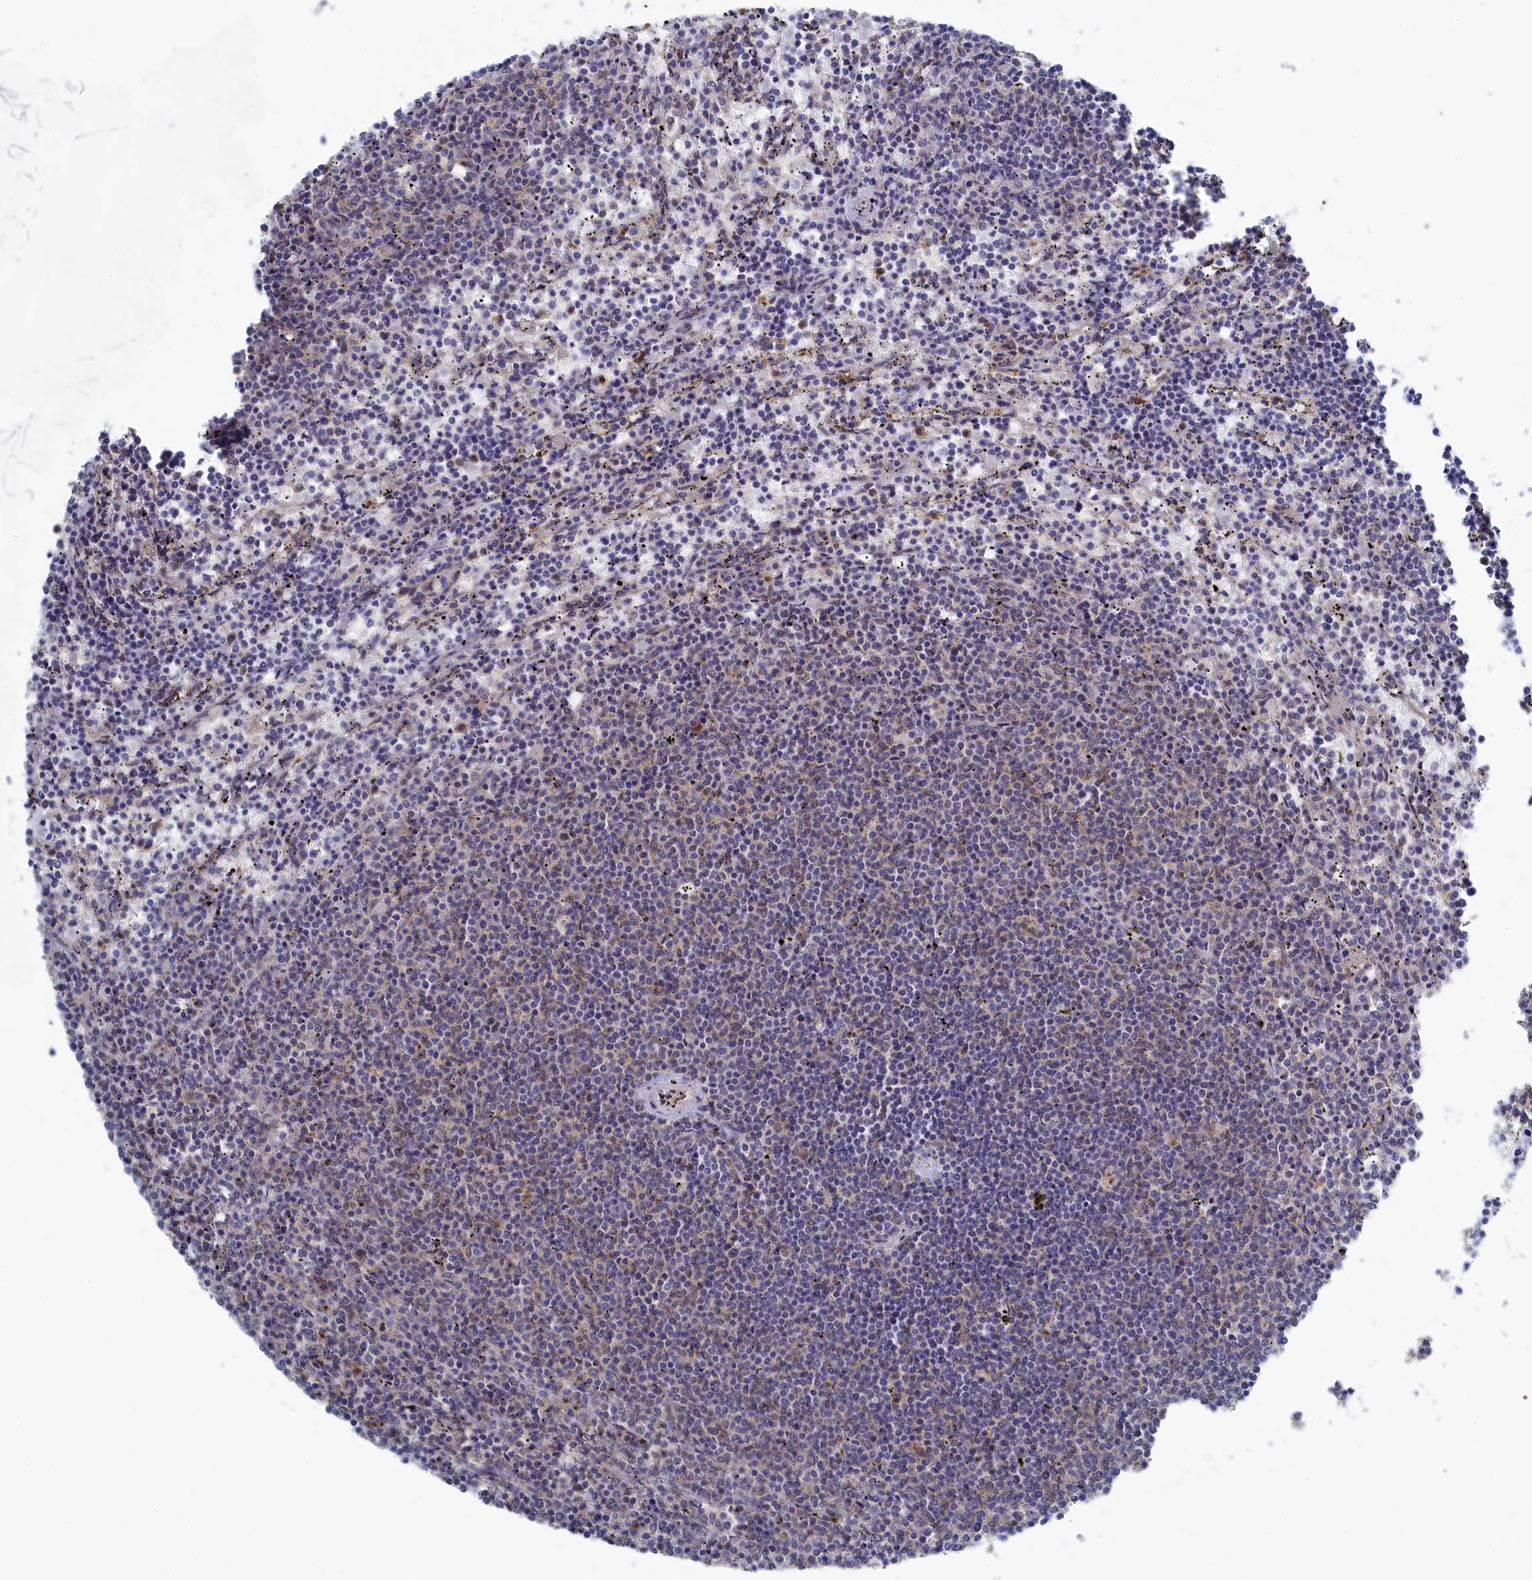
{"staining": {"intensity": "negative", "quantity": "none", "location": "none"}, "tissue": "lymphoma", "cell_type": "Tumor cells", "image_type": "cancer", "snomed": [{"axis": "morphology", "description": "Malignant lymphoma, non-Hodgkin's type, Low grade"}, {"axis": "topography", "description": "Spleen"}], "caption": "IHC photomicrograph of neoplastic tissue: malignant lymphoma, non-Hodgkin's type (low-grade) stained with DAB displays no significant protein expression in tumor cells.", "gene": "IRGQ", "patient": {"sex": "female", "age": 50}}